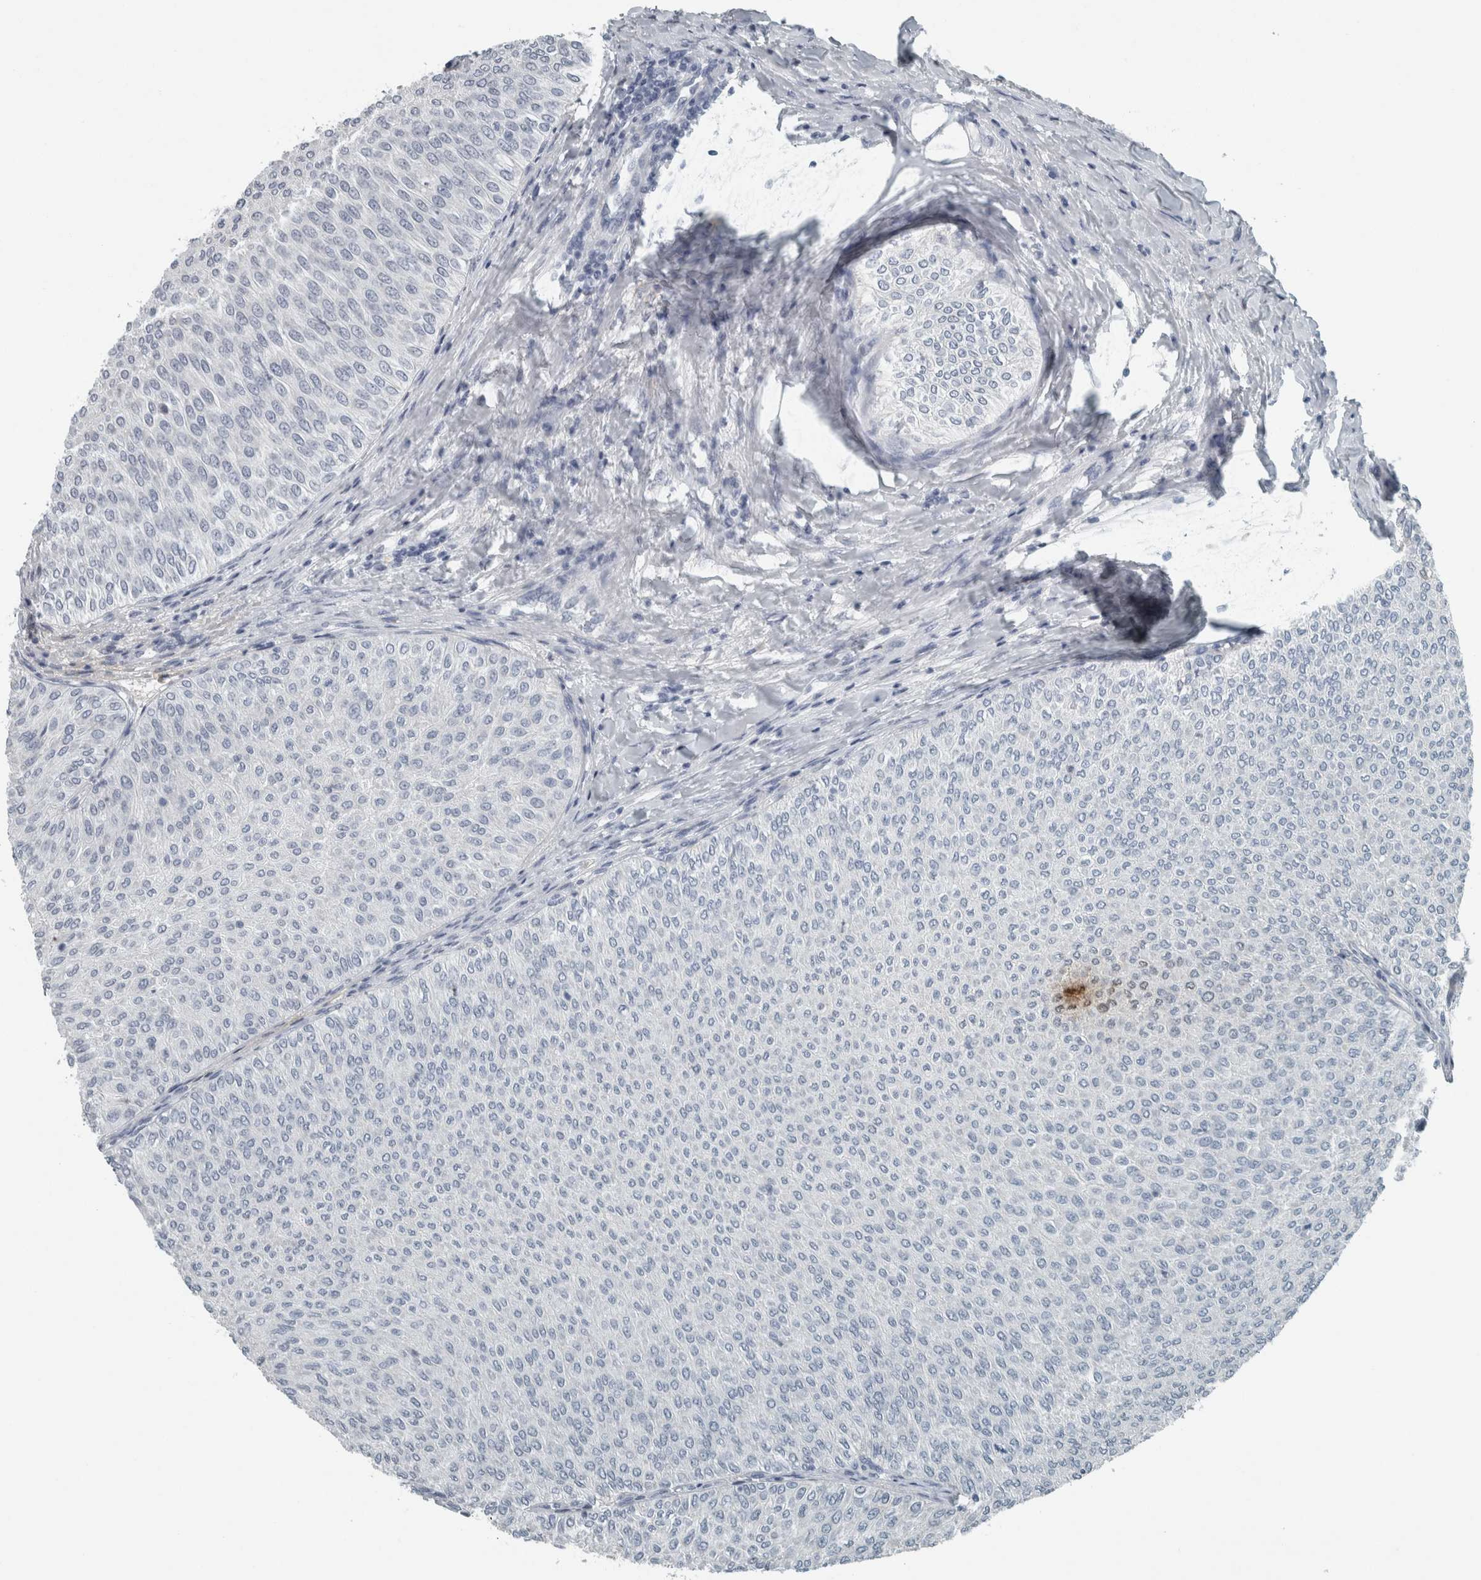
{"staining": {"intensity": "negative", "quantity": "none", "location": "none"}, "tissue": "urothelial cancer", "cell_type": "Tumor cells", "image_type": "cancer", "snomed": [{"axis": "morphology", "description": "Urothelial carcinoma, Low grade"}, {"axis": "topography", "description": "Urinary bladder"}], "caption": "High power microscopy micrograph of an immunohistochemistry photomicrograph of urothelial carcinoma (low-grade), revealing no significant expression in tumor cells. (IHC, brightfield microscopy, high magnification).", "gene": "CHL1", "patient": {"sex": "male", "age": 78}}